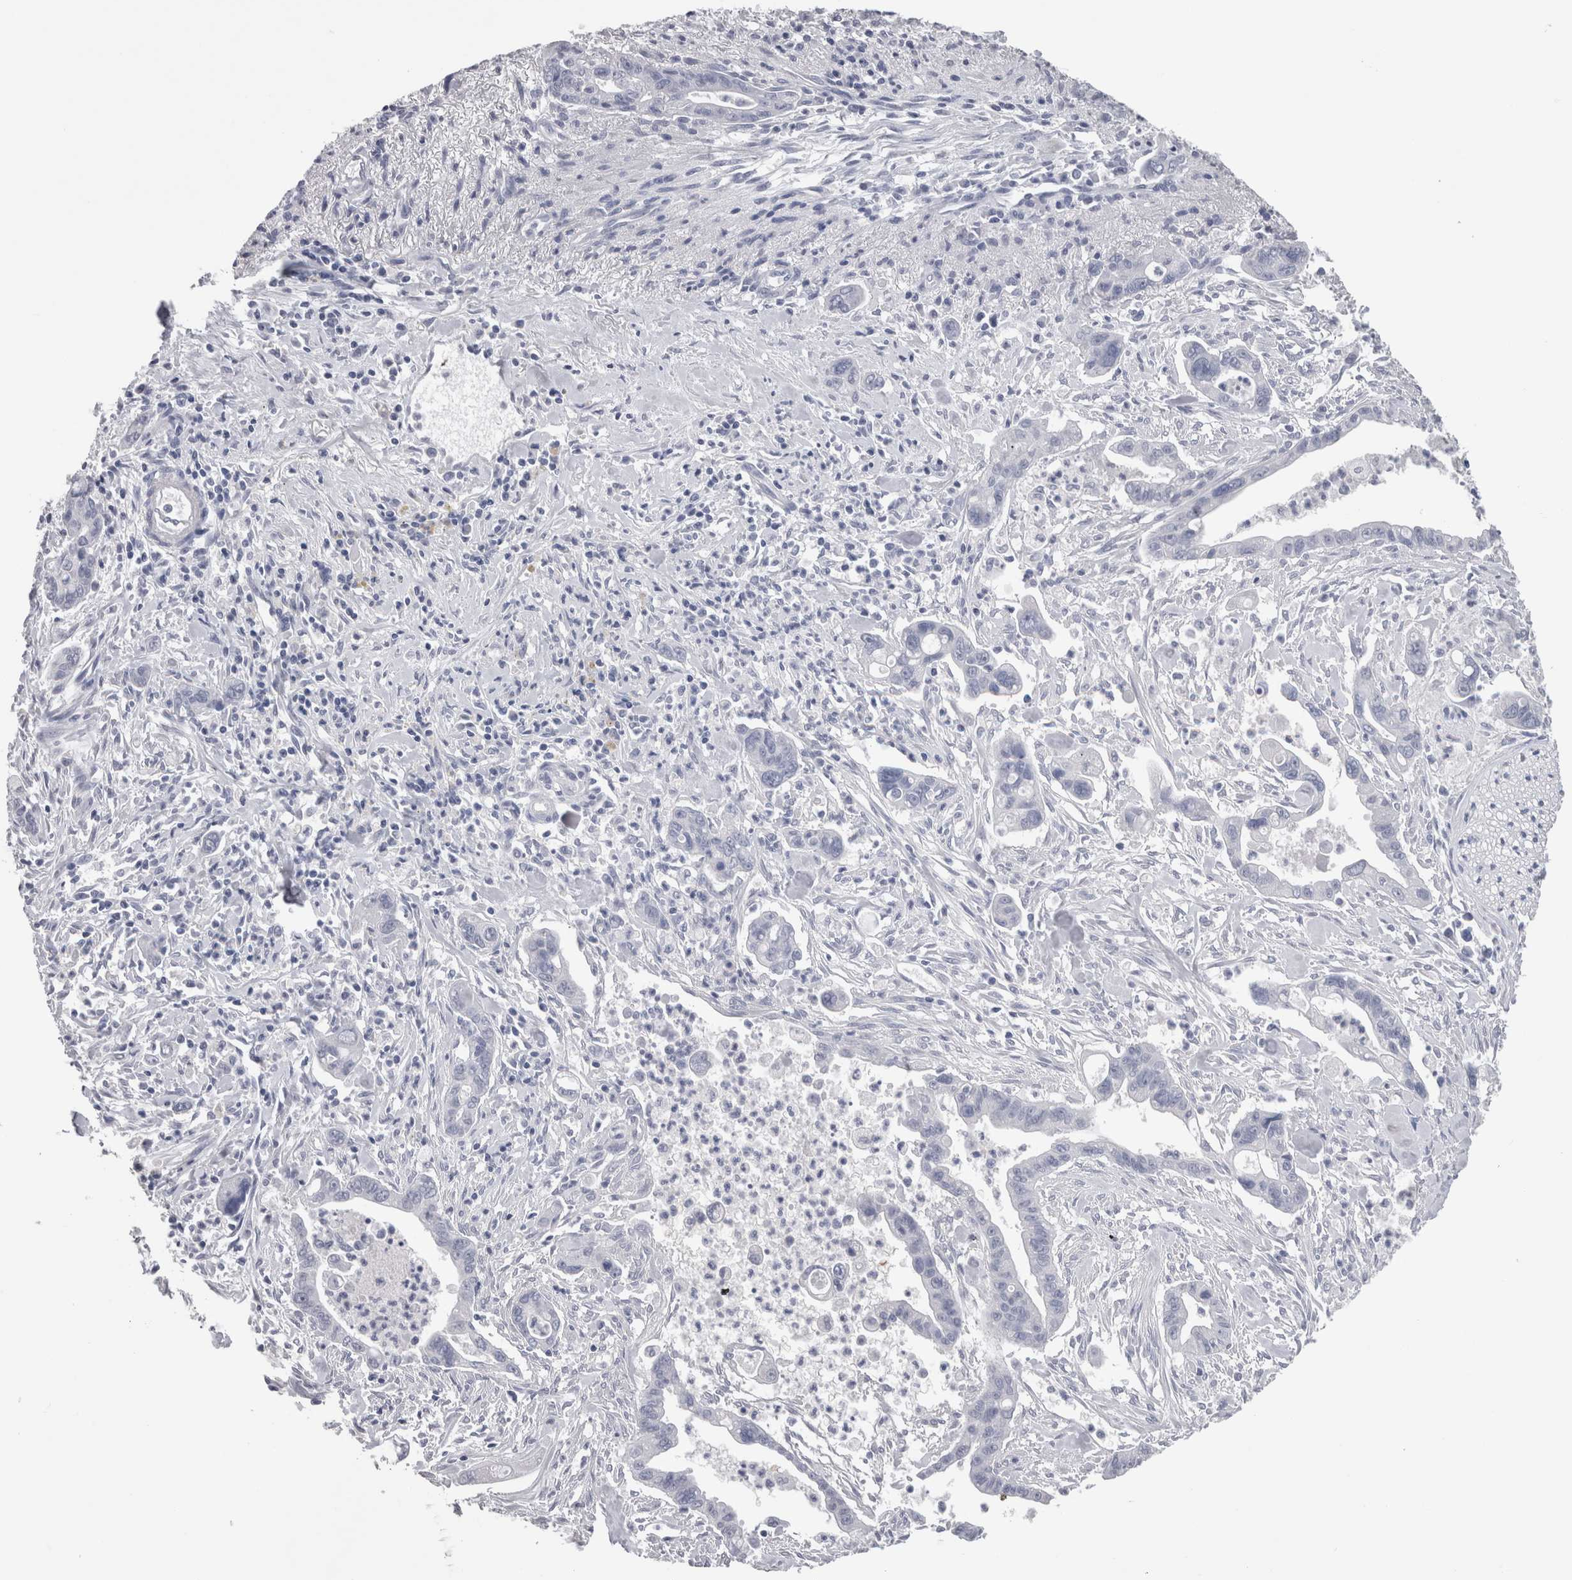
{"staining": {"intensity": "negative", "quantity": "none", "location": "none"}, "tissue": "pancreatic cancer", "cell_type": "Tumor cells", "image_type": "cancer", "snomed": [{"axis": "morphology", "description": "Adenocarcinoma, NOS"}, {"axis": "topography", "description": "Pancreas"}], "caption": "DAB (3,3'-diaminobenzidine) immunohistochemical staining of human pancreatic cancer (adenocarcinoma) demonstrates no significant expression in tumor cells.", "gene": "CA8", "patient": {"sex": "male", "age": 70}}